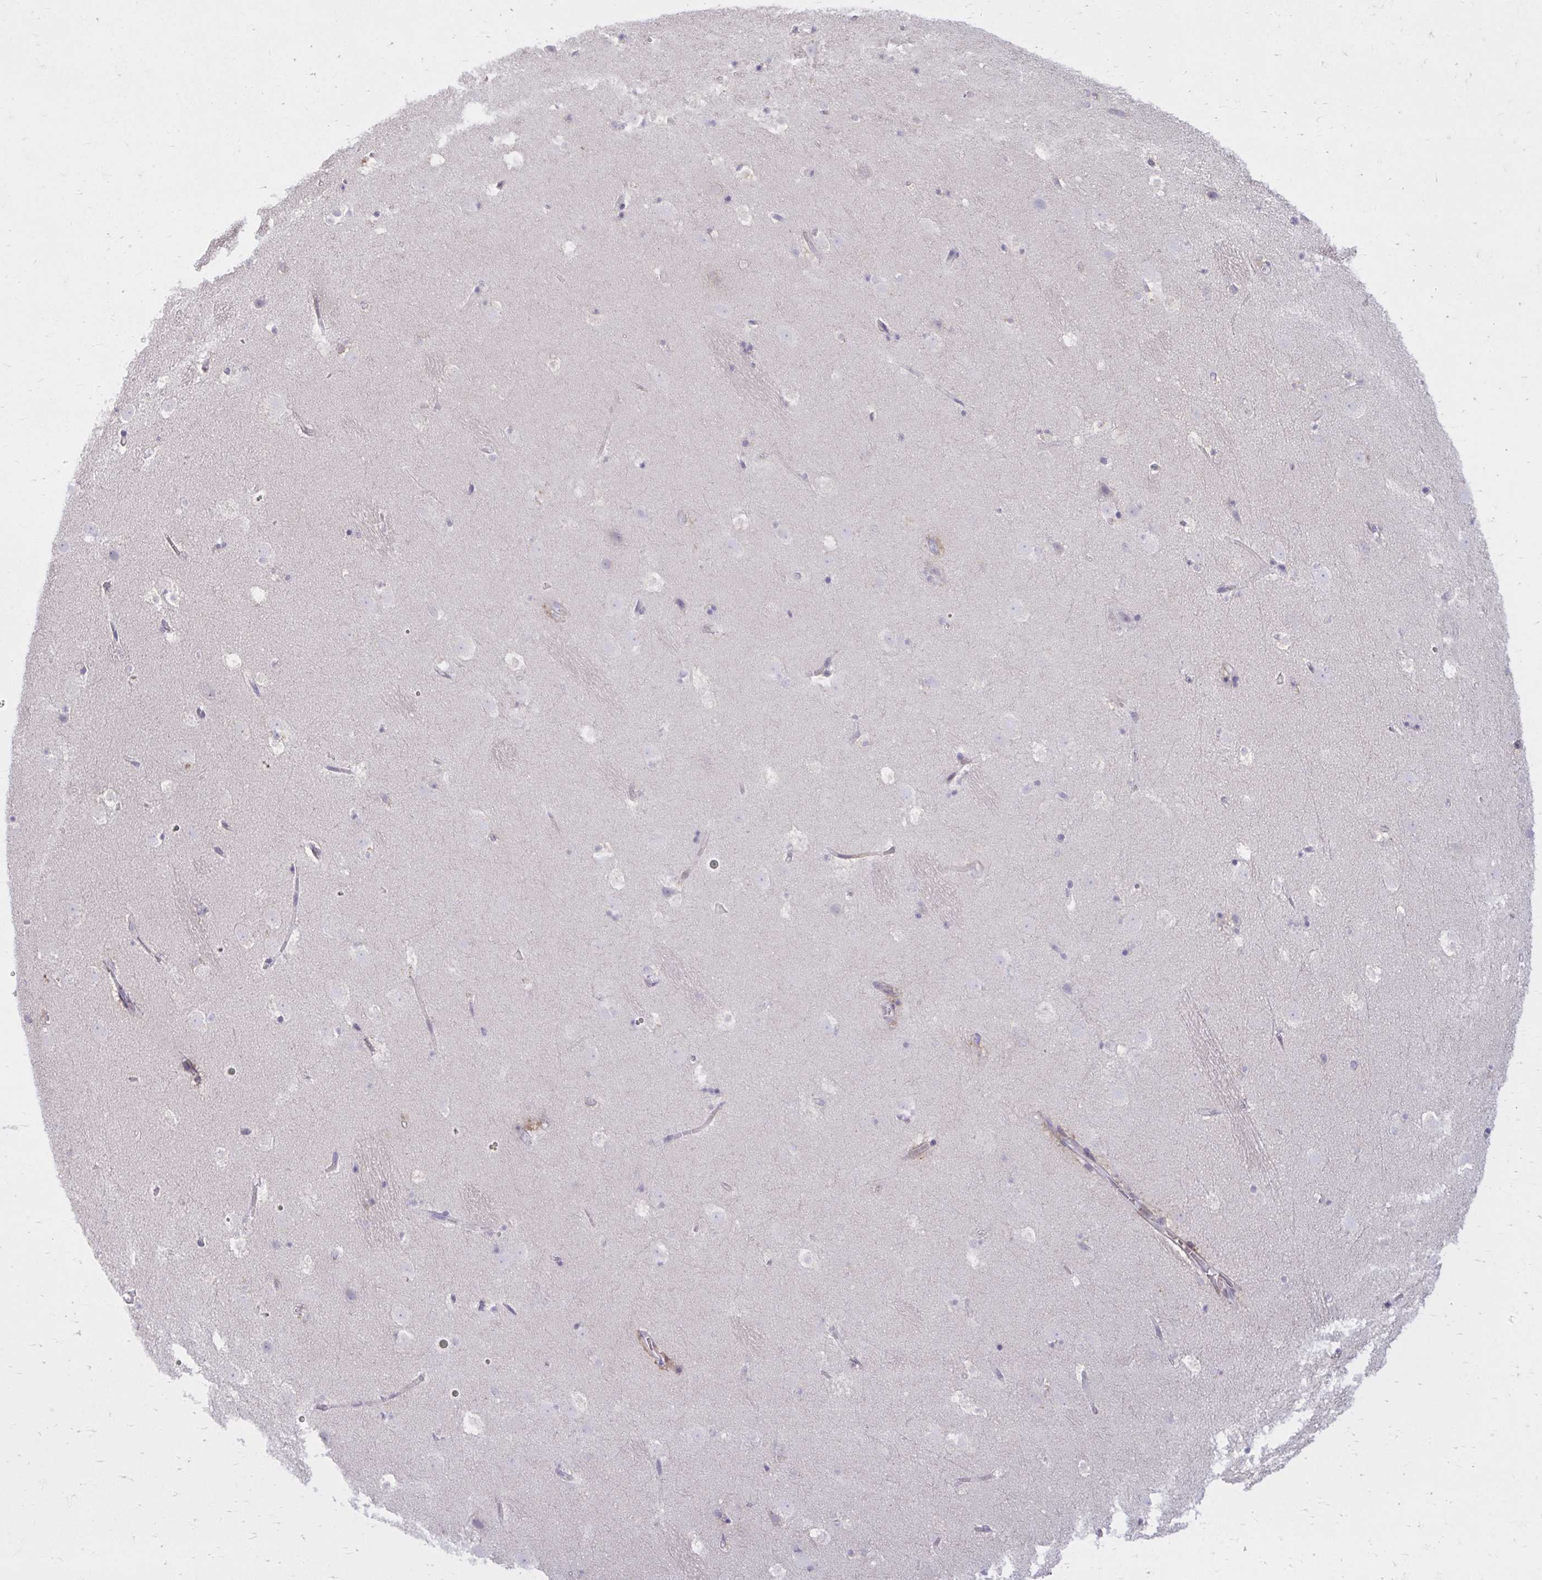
{"staining": {"intensity": "negative", "quantity": "none", "location": "none"}, "tissue": "caudate", "cell_type": "Glial cells", "image_type": "normal", "snomed": [{"axis": "morphology", "description": "Normal tissue, NOS"}, {"axis": "topography", "description": "Lateral ventricle wall"}], "caption": "DAB immunohistochemical staining of benign human caudate demonstrates no significant expression in glial cells.", "gene": "RAB6A", "patient": {"sex": "male", "age": 37}}